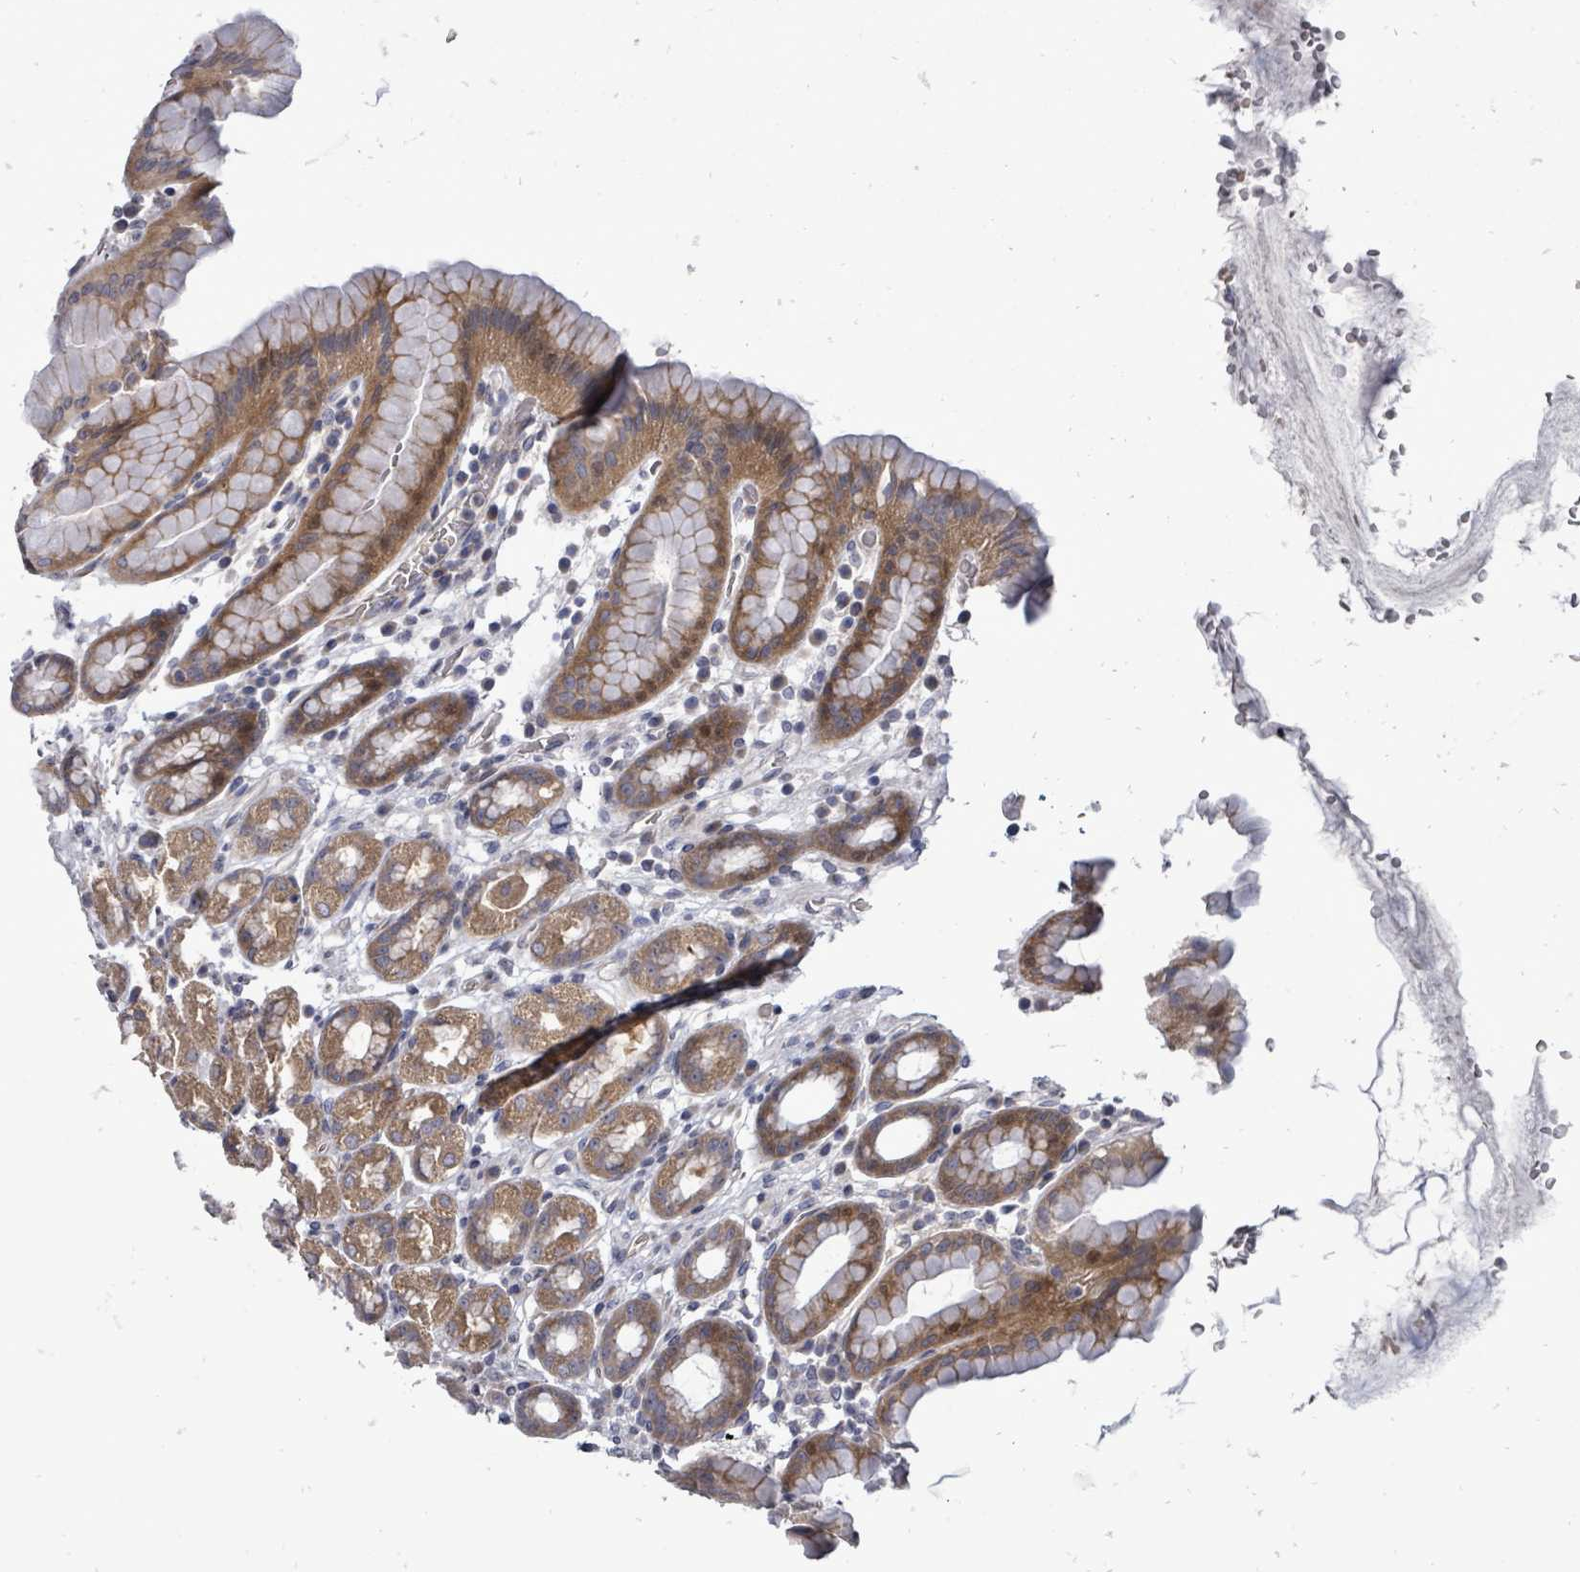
{"staining": {"intensity": "moderate", "quantity": "25%-75%", "location": "cytoplasmic/membranous"}, "tissue": "stomach", "cell_type": "Glandular cells", "image_type": "normal", "snomed": [{"axis": "morphology", "description": "Normal tissue, NOS"}, {"axis": "topography", "description": "Stomach, upper"}, {"axis": "topography", "description": "Stomach, lower"}, {"axis": "topography", "description": "Small intestine"}], "caption": "Immunohistochemistry image of normal stomach: stomach stained using immunohistochemistry (IHC) shows medium levels of moderate protein expression localized specifically in the cytoplasmic/membranous of glandular cells, appearing as a cytoplasmic/membranous brown color.", "gene": "RALGAPB", "patient": {"sex": "male", "age": 68}}